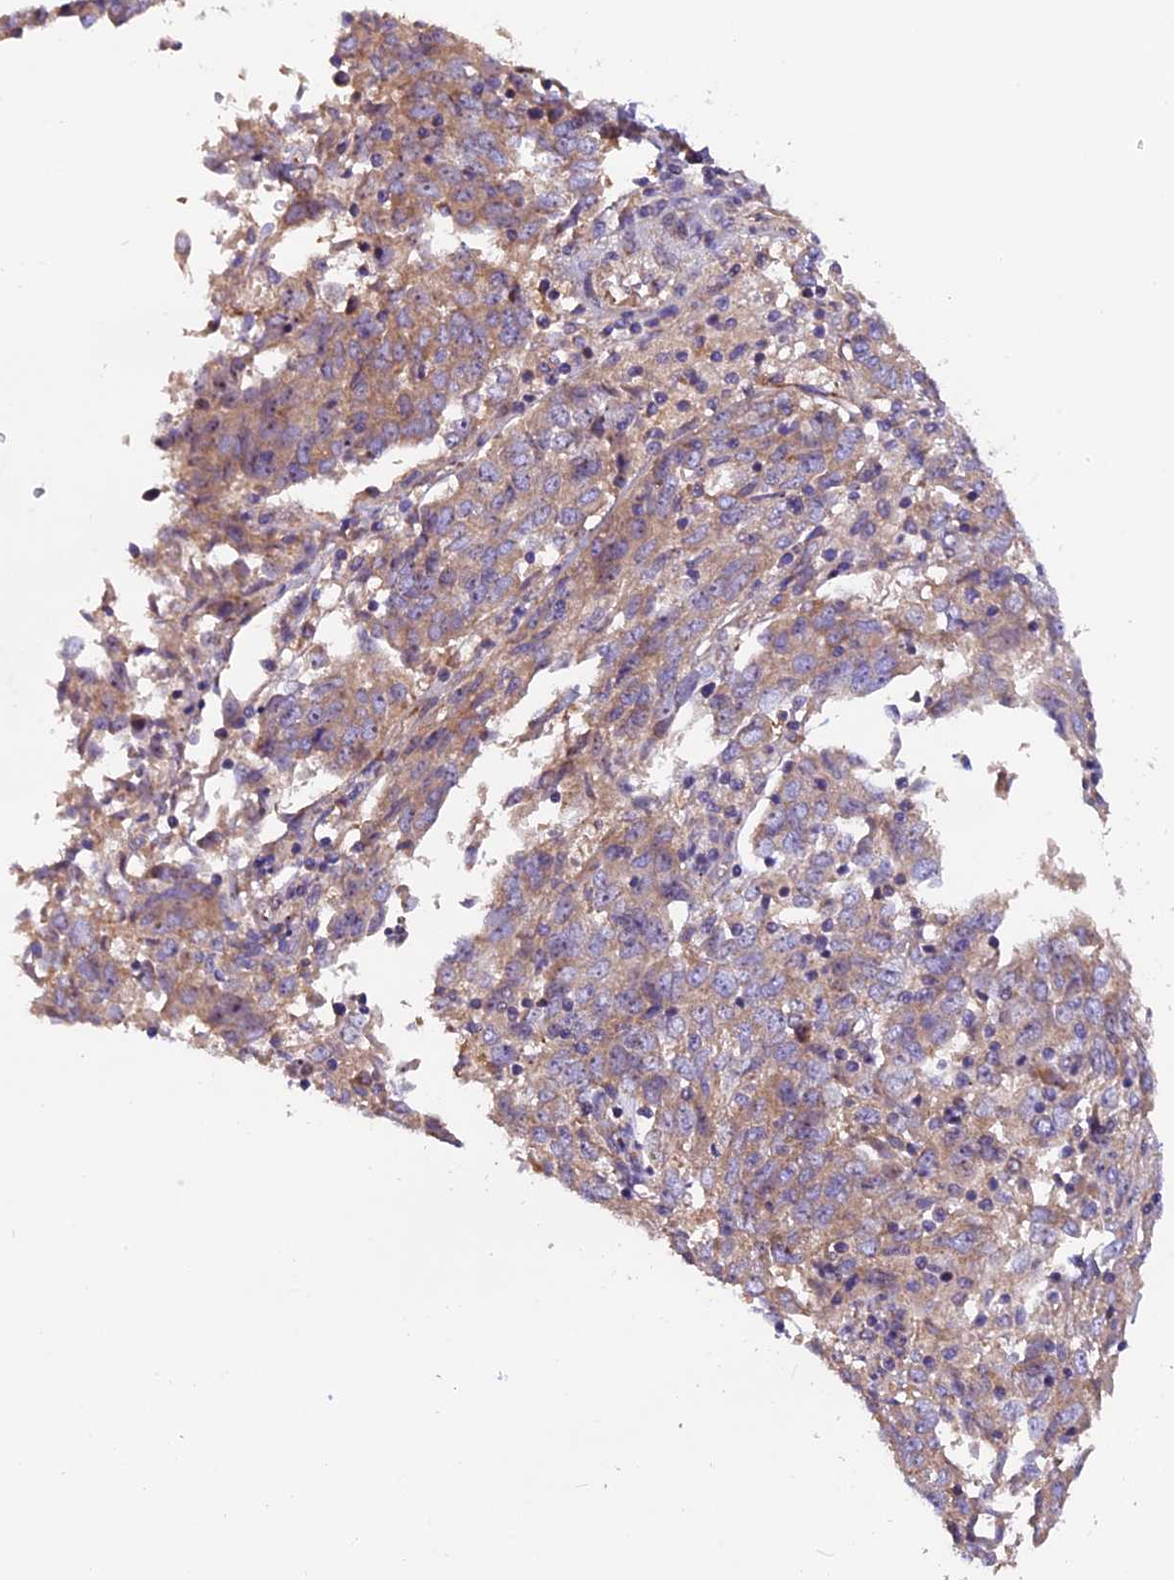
{"staining": {"intensity": "moderate", "quantity": ">75%", "location": "cytoplasmic/membranous"}, "tissue": "endometrial cancer", "cell_type": "Tumor cells", "image_type": "cancer", "snomed": [{"axis": "morphology", "description": "Adenocarcinoma, NOS"}, {"axis": "topography", "description": "Endometrium"}], "caption": "Immunohistochemical staining of human endometrial cancer demonstrates medium levels of moderate cytoplasmic/membranous protein positivity in approximately >75% of tumor cells.", "gene": "FRY", "patient": {"sex": "female", "age": 80}}